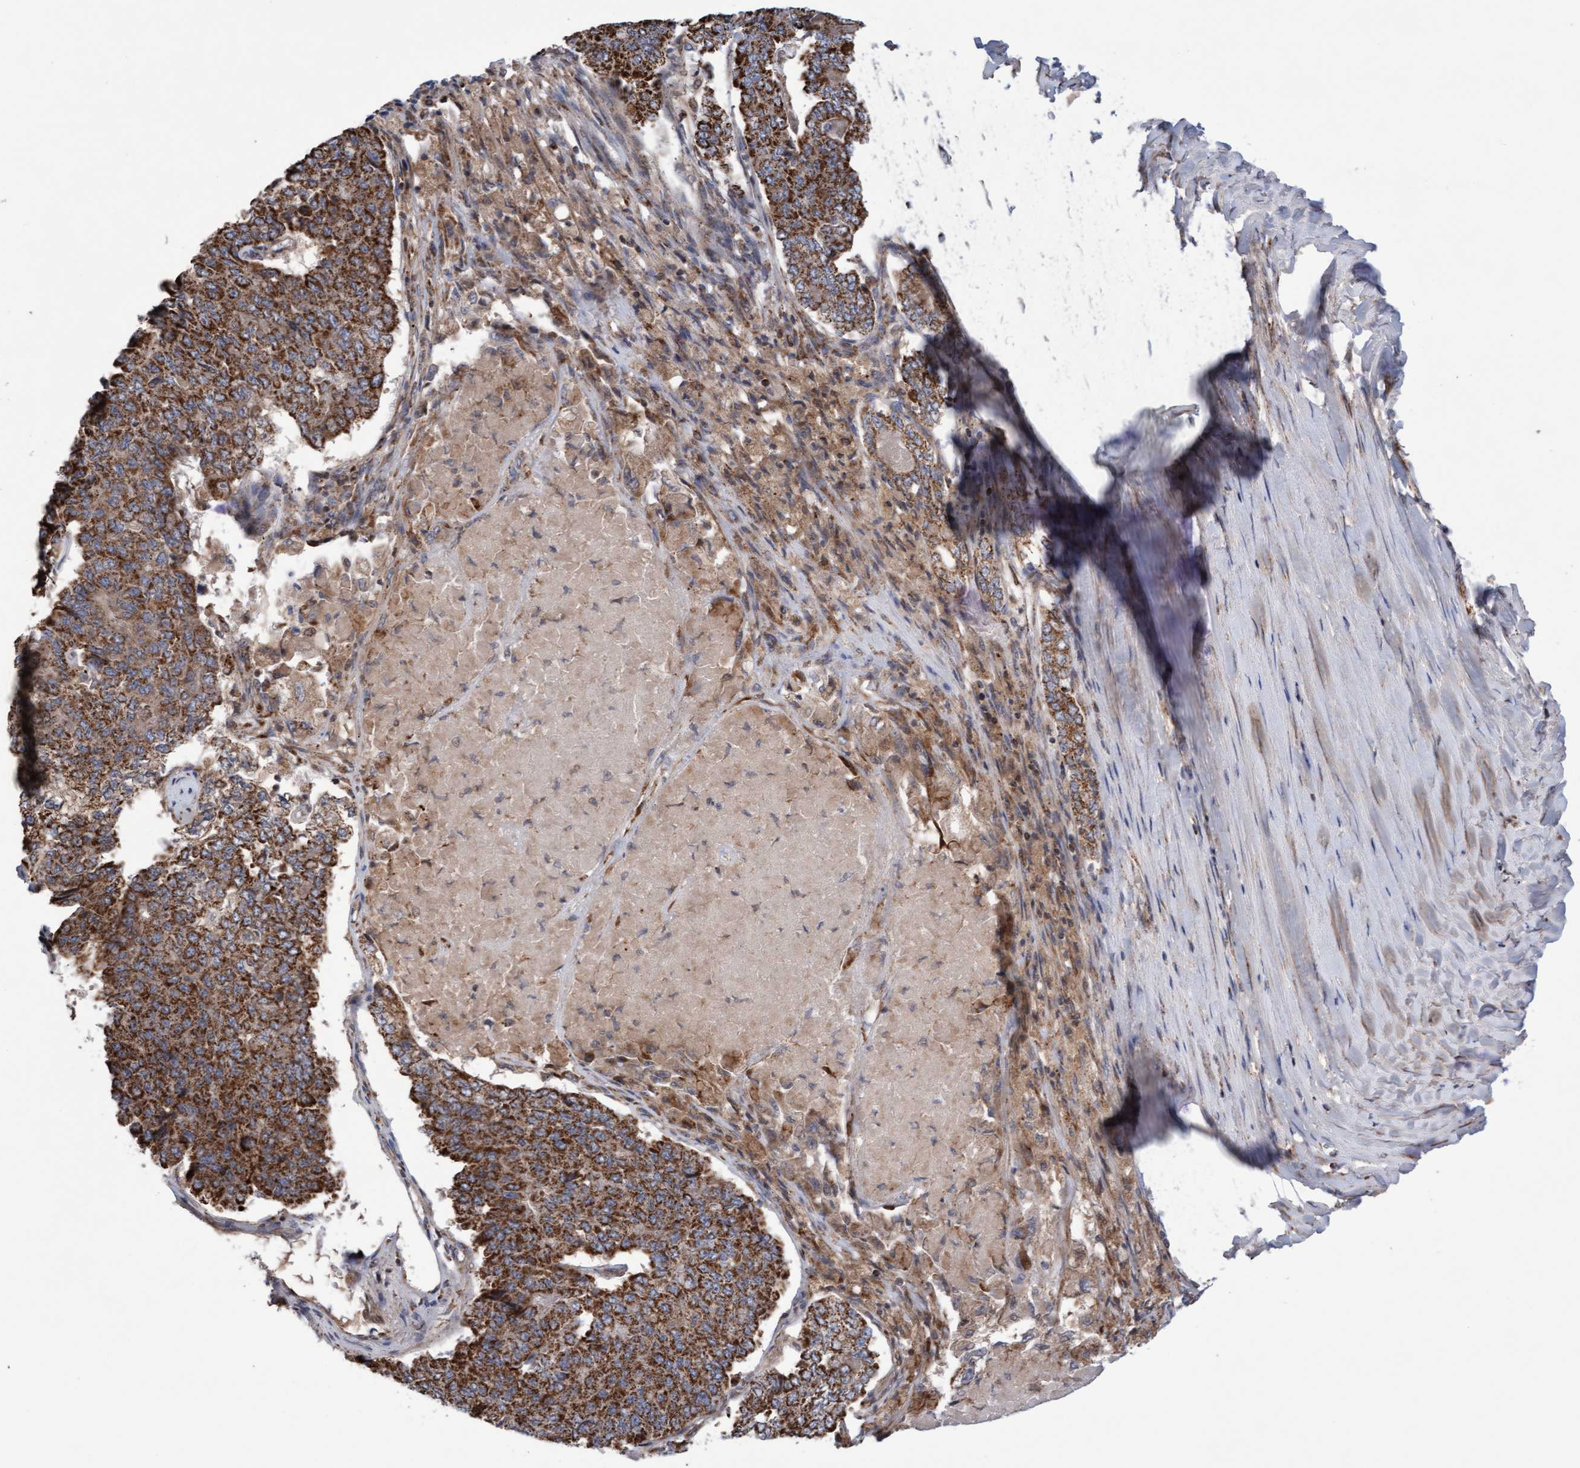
{"staining": {"intensity": "moderate", "quantity": ">75%", "location": "cytoplasmic/membranous"}, "tissue": "pancreatic cancer", "cell_type": "Tumor cells", "image_type": "cancer", "snomed": [{"axis": "morphology", "description": "Adenocarcinoma, NOS"}, {"axis": "topography", "description": "Pancreas"}], "caption": "High-power microscopy captured an immunohistochemistry histopathology image of adenocarcinoma (pancreatic), revealing moderate cytoplasmic/membranous staining in about >75% of tumor cells.", "gene": "PECR", "patient": {"sex": "male", "age": 50}}